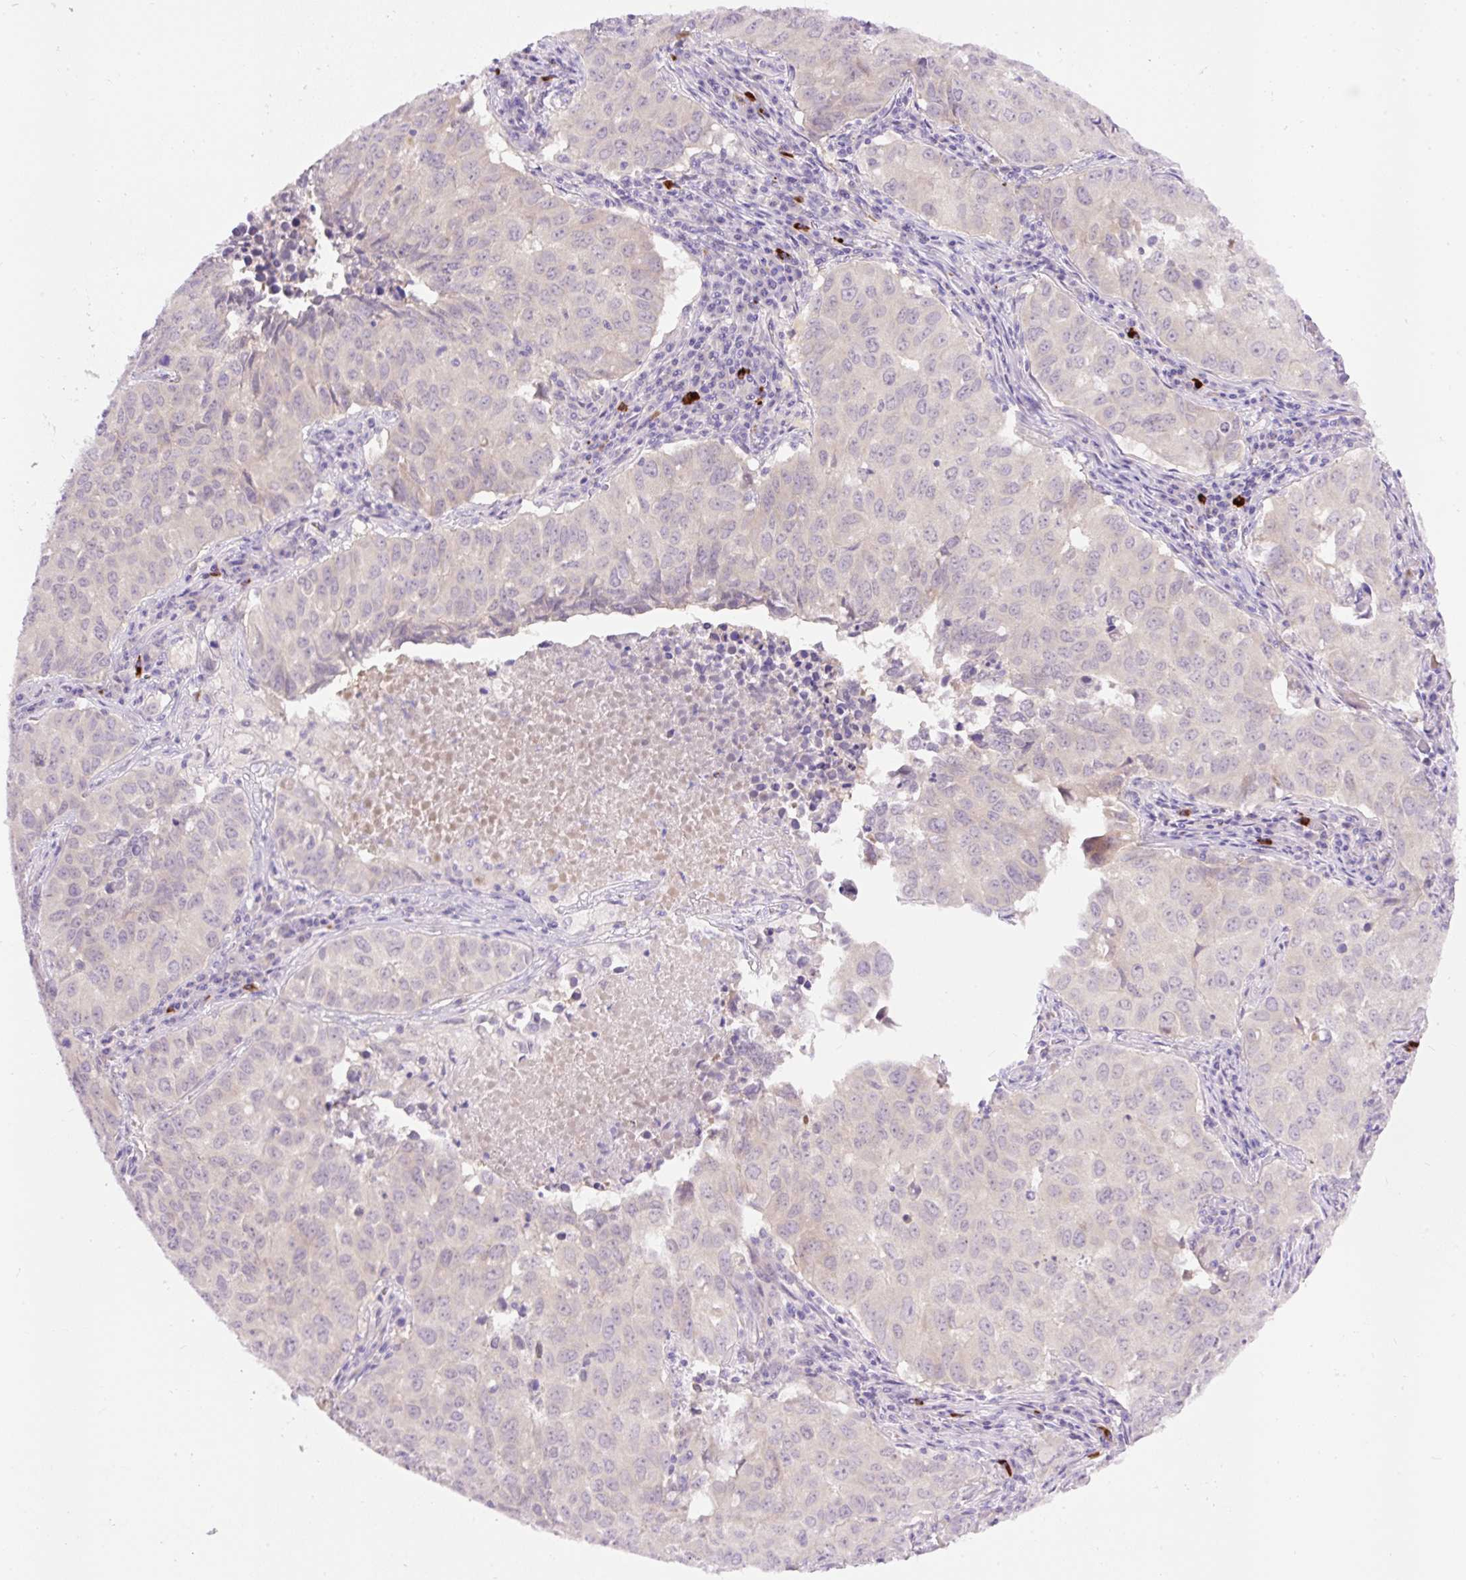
{"staining": {"intensity": "negative", "quantity": "none", "location": "none"}, "tissue": "lung cancer", "cell_type": "Tumor cells", "image_type": "cancer", "snomed": [{"axis": "morphology", "description": "Adenocarcinoma, NOS"}, {"axis": "topography", "description": "Lung"}], "caption": "Lung cancer (adenocarcinoma) was stained to show a protein in brown. There is no significant staining in tumor cells.", "gene": "LHFPL5", "patient": {"sex": "female", "age": 50}}